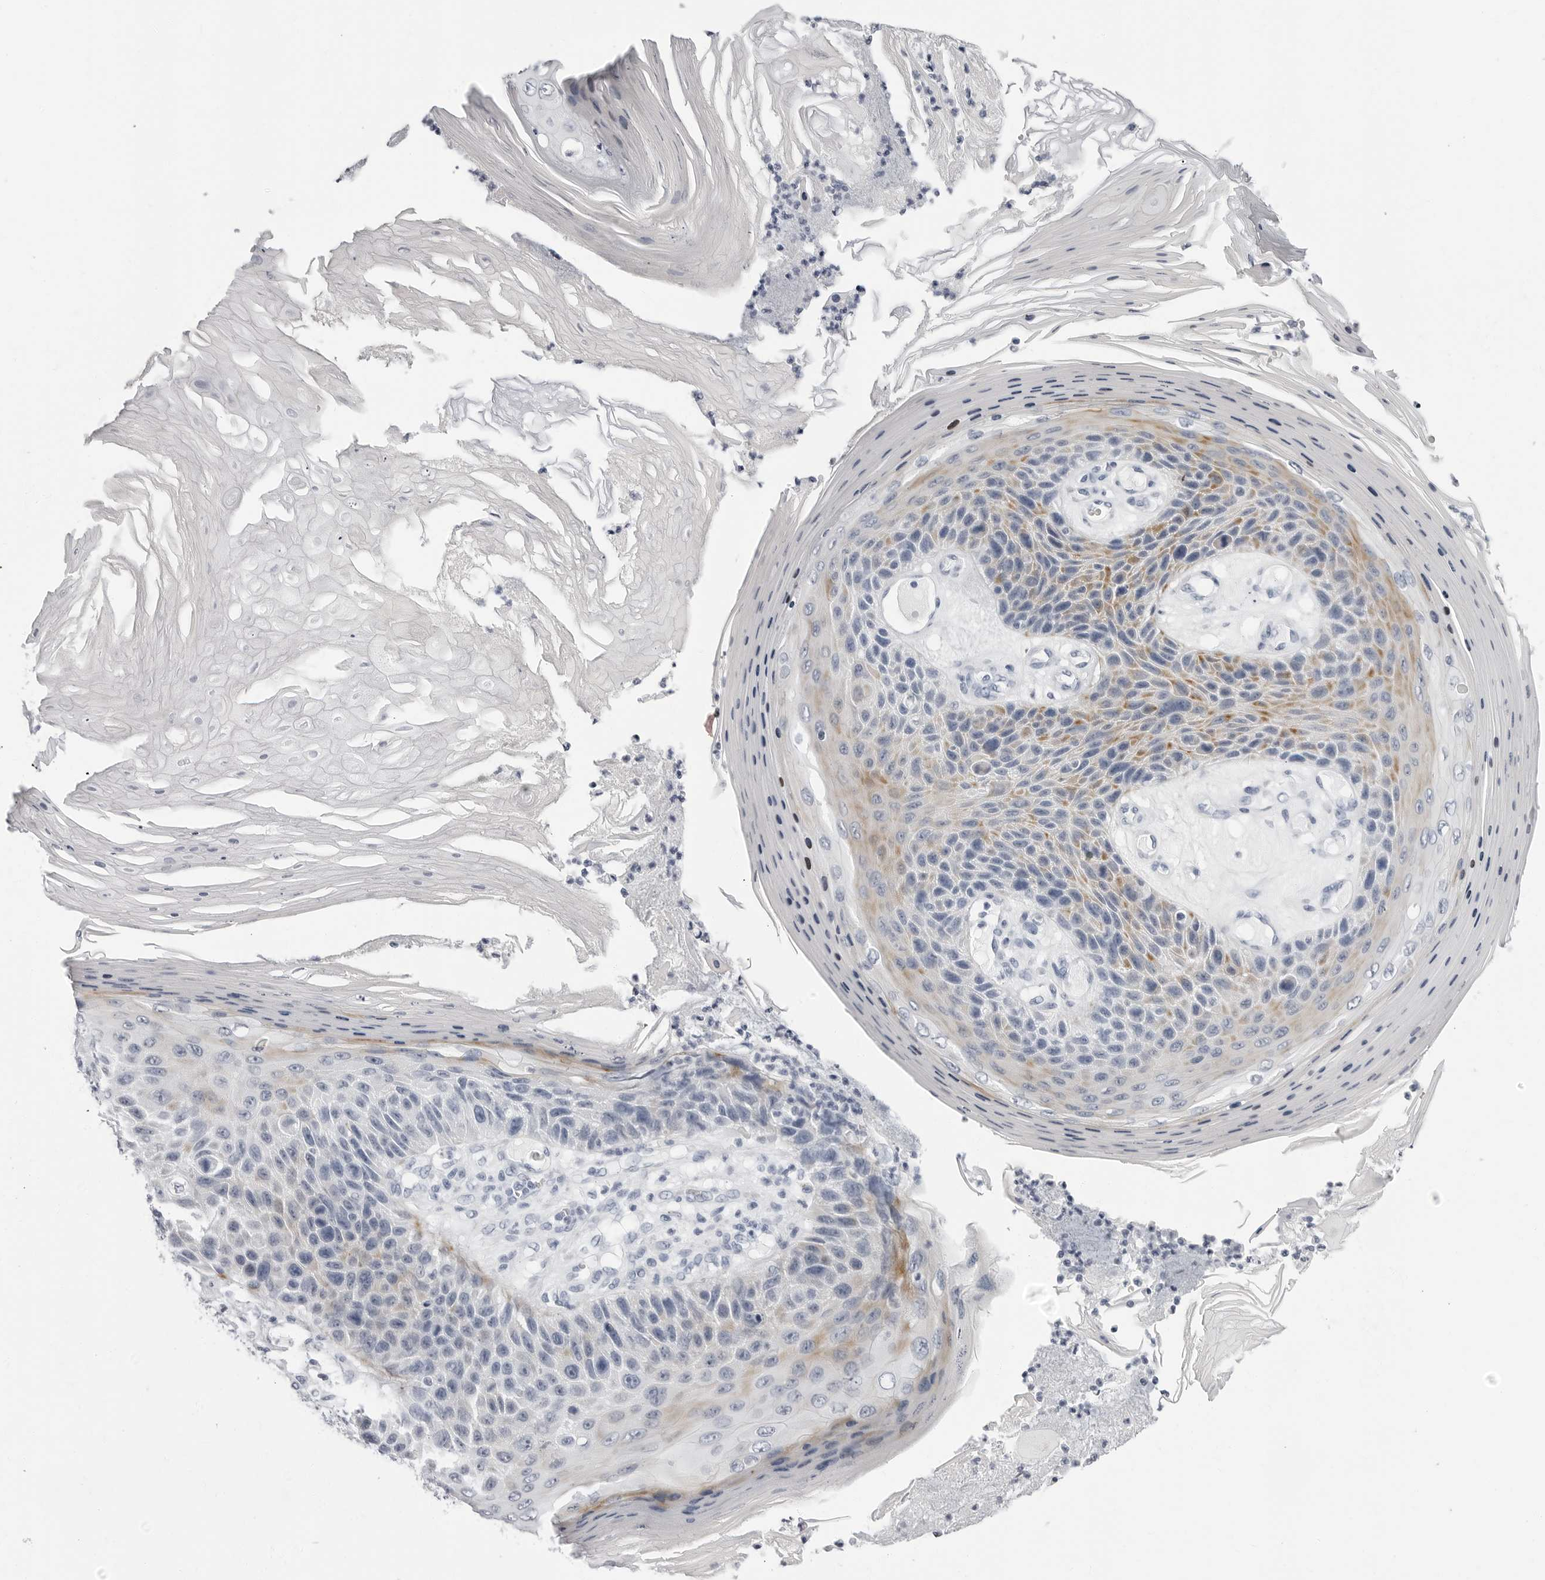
{"staining": {"intensity": "moderate", "quantity": "<25%", "location": "cytoplasmic/membranous"}, "tissue": "skin cancer", "cell_type": "Tumor cells", "image_type": "cancer", "snomed": [{"axis": "morphology", "description": "Squamous cell carcinoma, NOS"}, {"axis": "topography", "description": "Skin"}], "caption": "Immunohistochemical staining of skin cancer reveals low levels of moderate cytoplasmic/membranous expression in about <25% of tumor cells.", "gene": "ERICH3", "patient": {"sex": "female", "age": 88}}